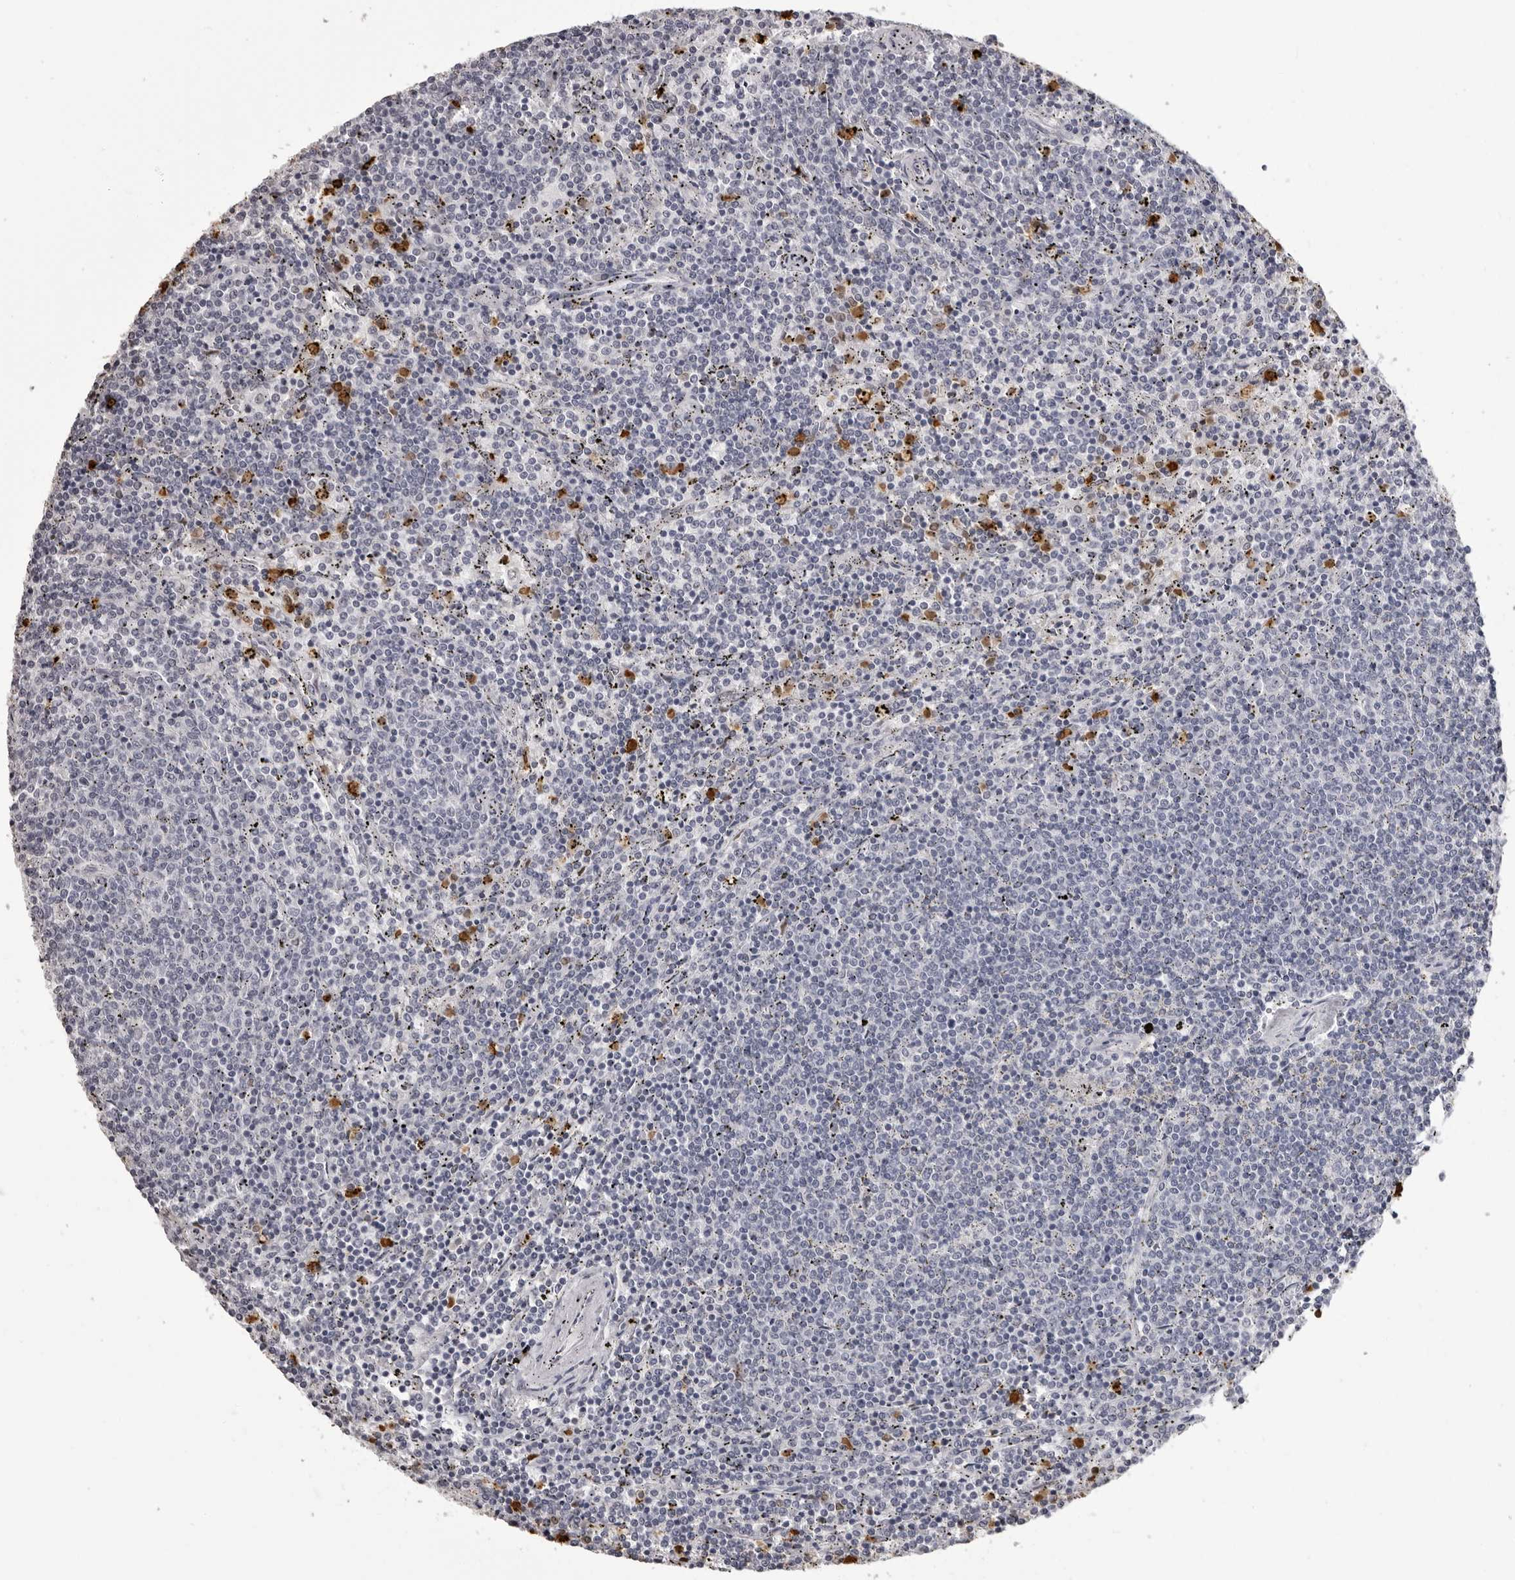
{"staining": {"intensity": "negative", "quantity": "none", "location": "none"}, "tissue": "lymphoma", "cell_type": "Tumor cells", "image_type": "cancer", "snomed": [{"axis": "morphology", "description": "Malignant lymphoma, non-Hodgkin's type, Low grade"}, {"axis": "topography", "description": "Spleen"}], "caption": "A photomicrograph of malignant lymphoma, non-Hodgkin's type (low-grade) stained for a protein exhibits no brown staining in tumor cells.", "gene": "IL31", "patient": {"sex": "female", "age": 50}}